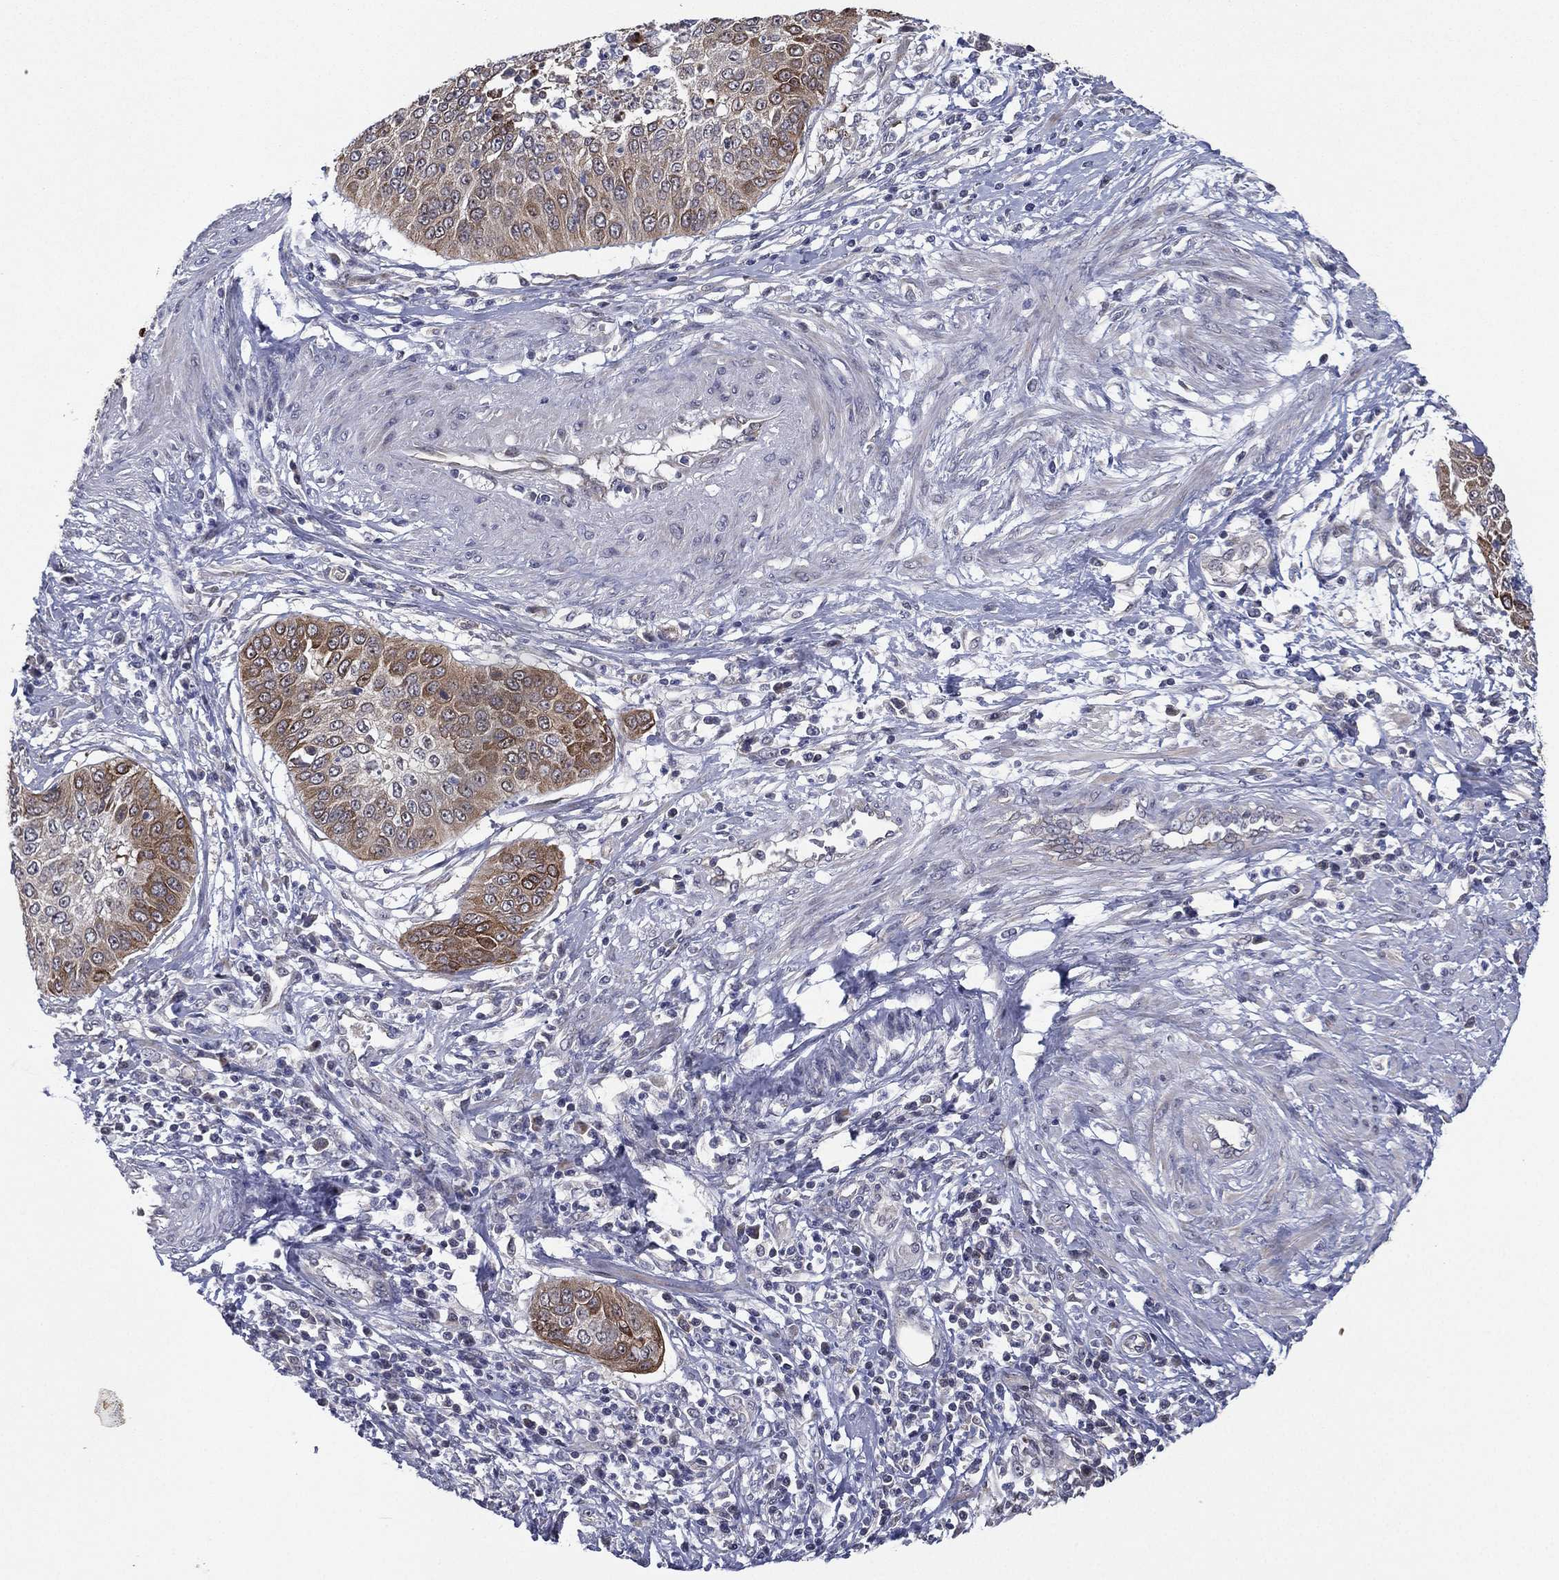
{"staining": {"intensity": "moderate", "quantity": ">75%", "location": "cytoplasmic/membranous"}, "tissue": "cervical cancer", "cell_type": "Tumor cells", "image_type": "cancer", "snomed": [{"axis": "morphology", "description": "Normal tissue, NOS"}, {"axis": "morphology", "description": "Squamous cell carcinoma, NOS"}, {"axis": "topography", "description": "Cervix"}], "caption": "Tumor cells show medium levels of moderate cytoplasmic/membranous staining in approximately >75% of cells in cervical squamous cell carcinoma. (DAB = brown stain, brightfield microscopy at high magnification).", "gene": "KAT14", "patient": {"sex": "female", "age": 39}}